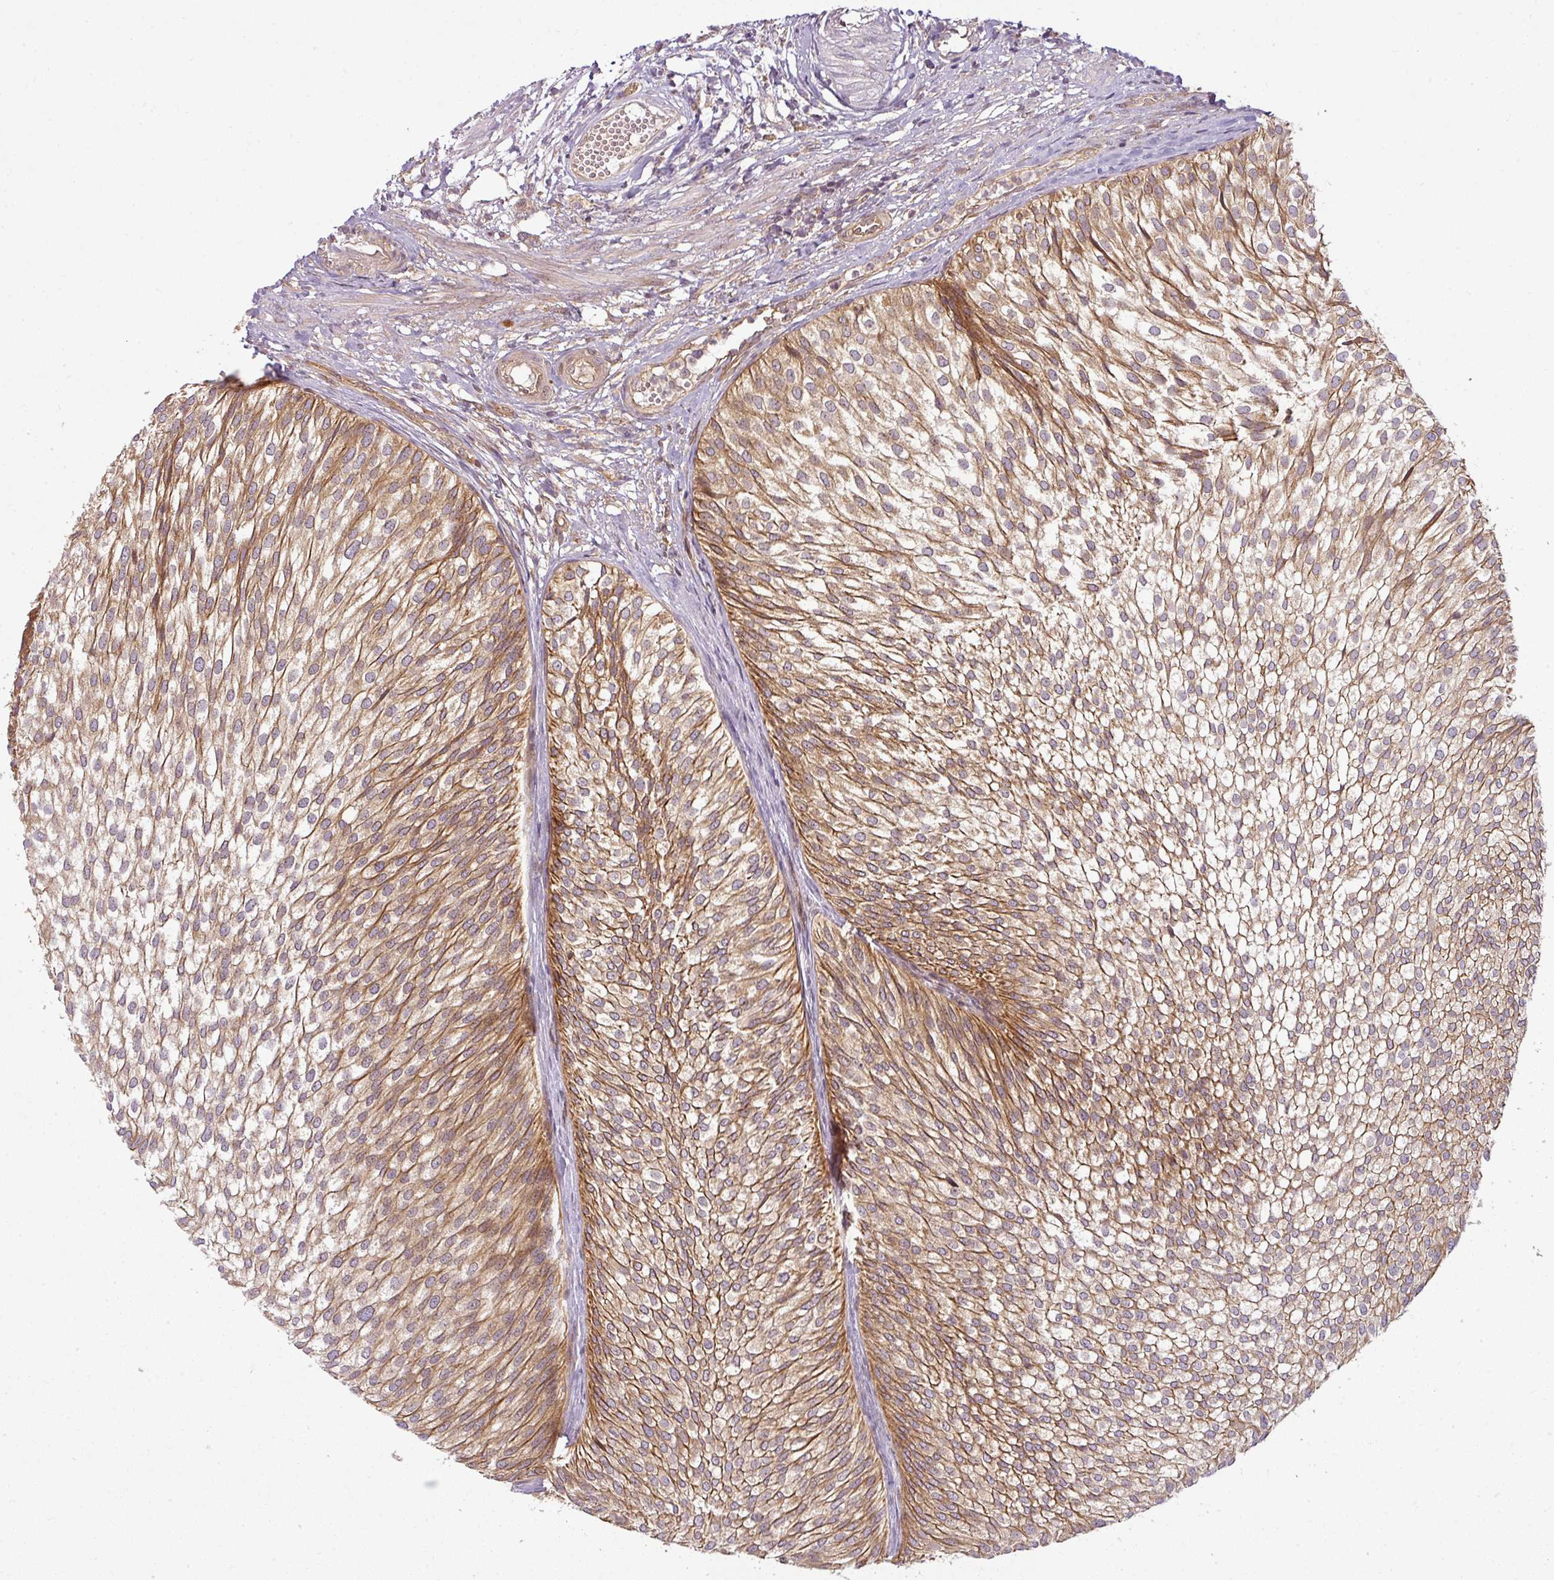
{"staining": {"intensity": "moderate", "quantity": ">75%", "location": "cytoplasmic/membranous"}, "tissue": "urothelial cancer", "cell_type": "Tumor cells", "image_type": "cancer", "snomed": [{"axis": "morphology", "description": "Urothelial carcinoma, Low grade"}, {"axis": "topography", "description": "Urinary bladder"}], "caption": "Tumor cells display moderate cytoplasmic/membranous positivity in approximately >75% of cells in urothelial cancer. (Brightfield microscopy of DAB IHC at high magnification).", "gene": "RNF31", "patient": {"sex": "male", "age": 91}}